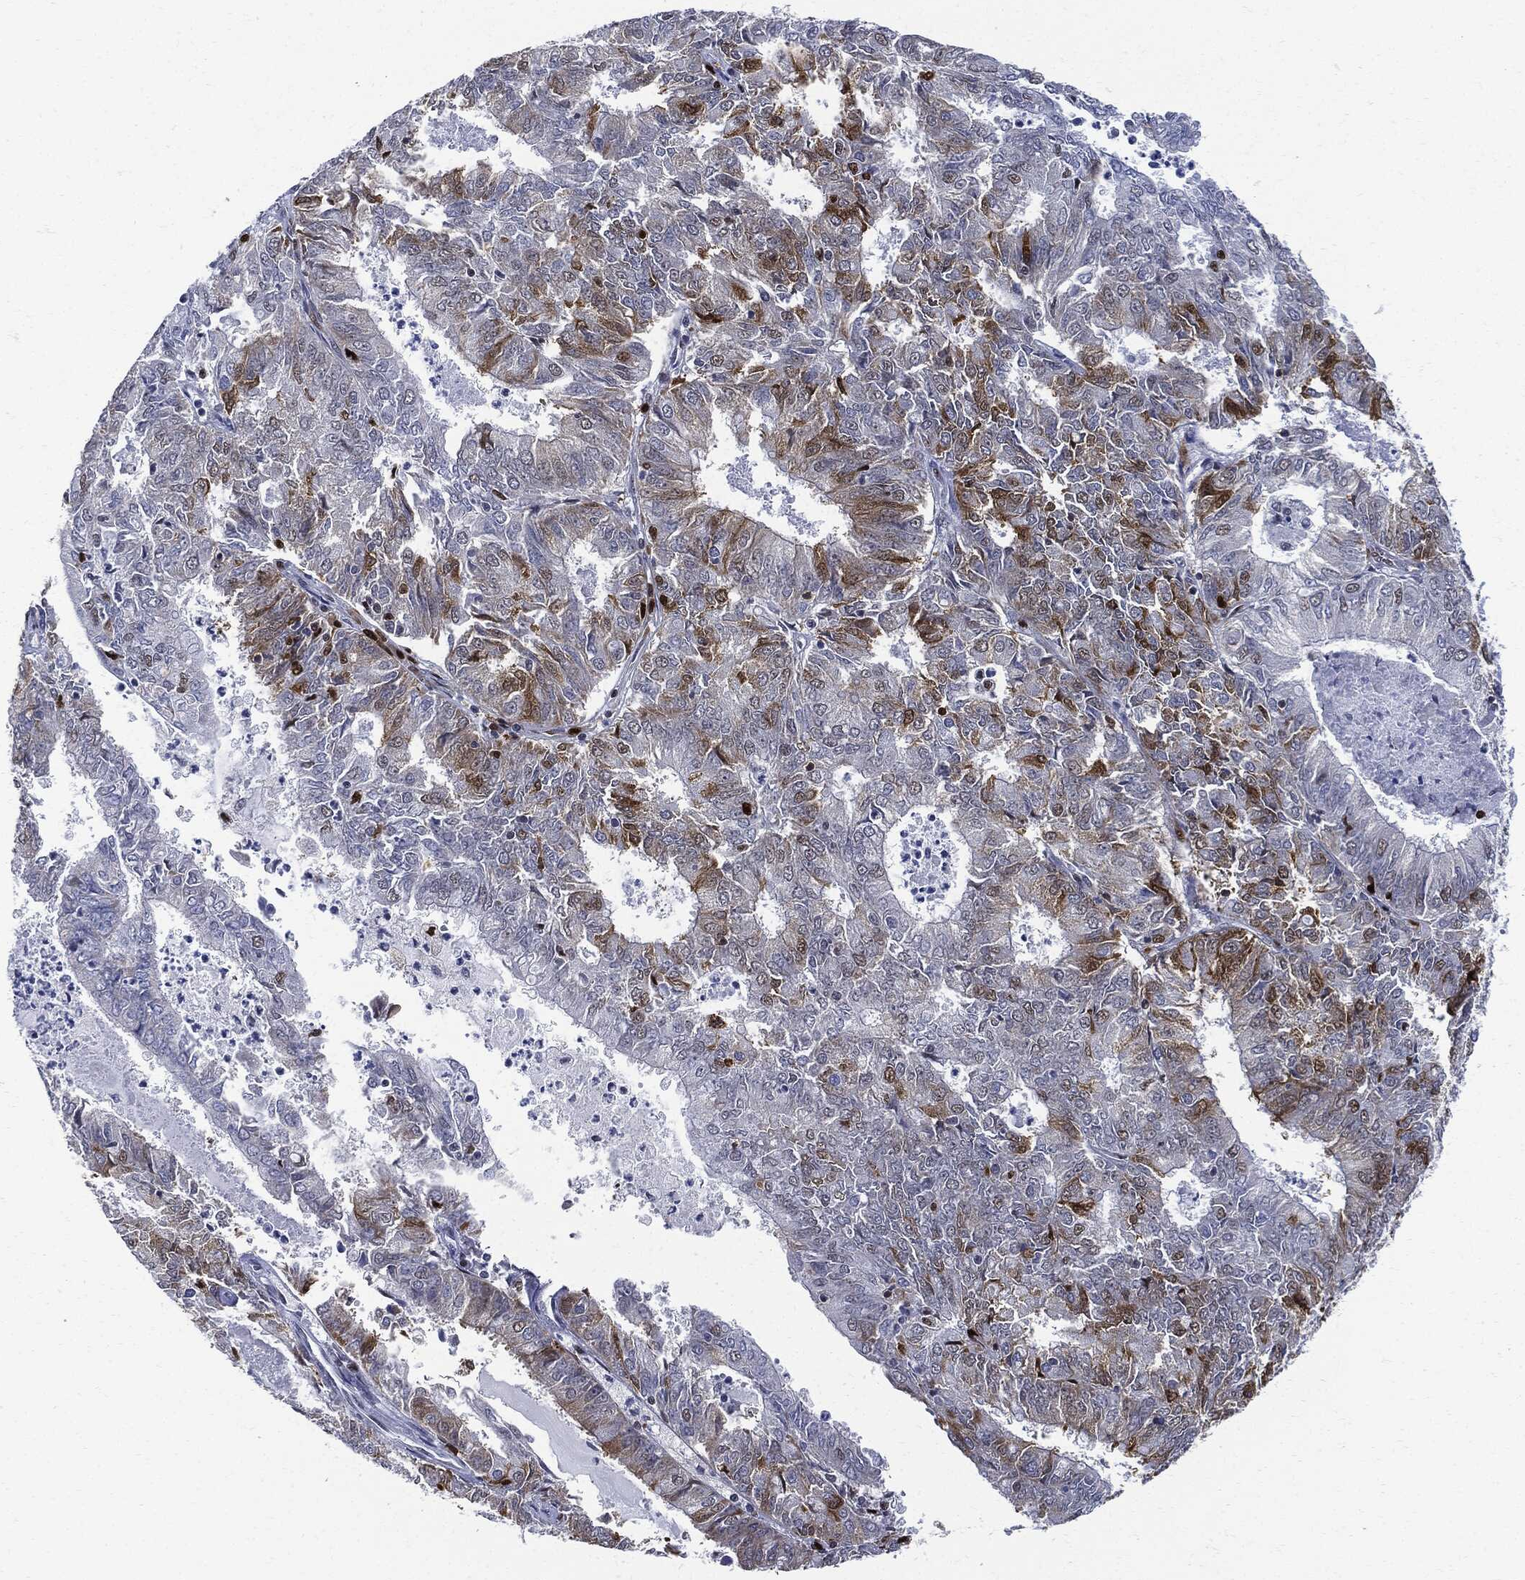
{"staining": {"intensity": "moderate", "quantity": "<25%", "location": "cytoplasmic/membranous"}, "tissue": "endometrial cancer", "cell_type": "Tumor cells", "image_type": "cancer", "snomed": [{"axis": "morphology", "description": "Adenocarcinoma, NOS"}, {"axis": "topography", "description": "Endometrium"}], "caption": "A brown stain shows moderate cytoplasmic/membranous staining of a protein in adenocarcinoma (endometrial) tumor cells.", "gene": "PCNA", "patient": {"sex": "female", "age": 57}}